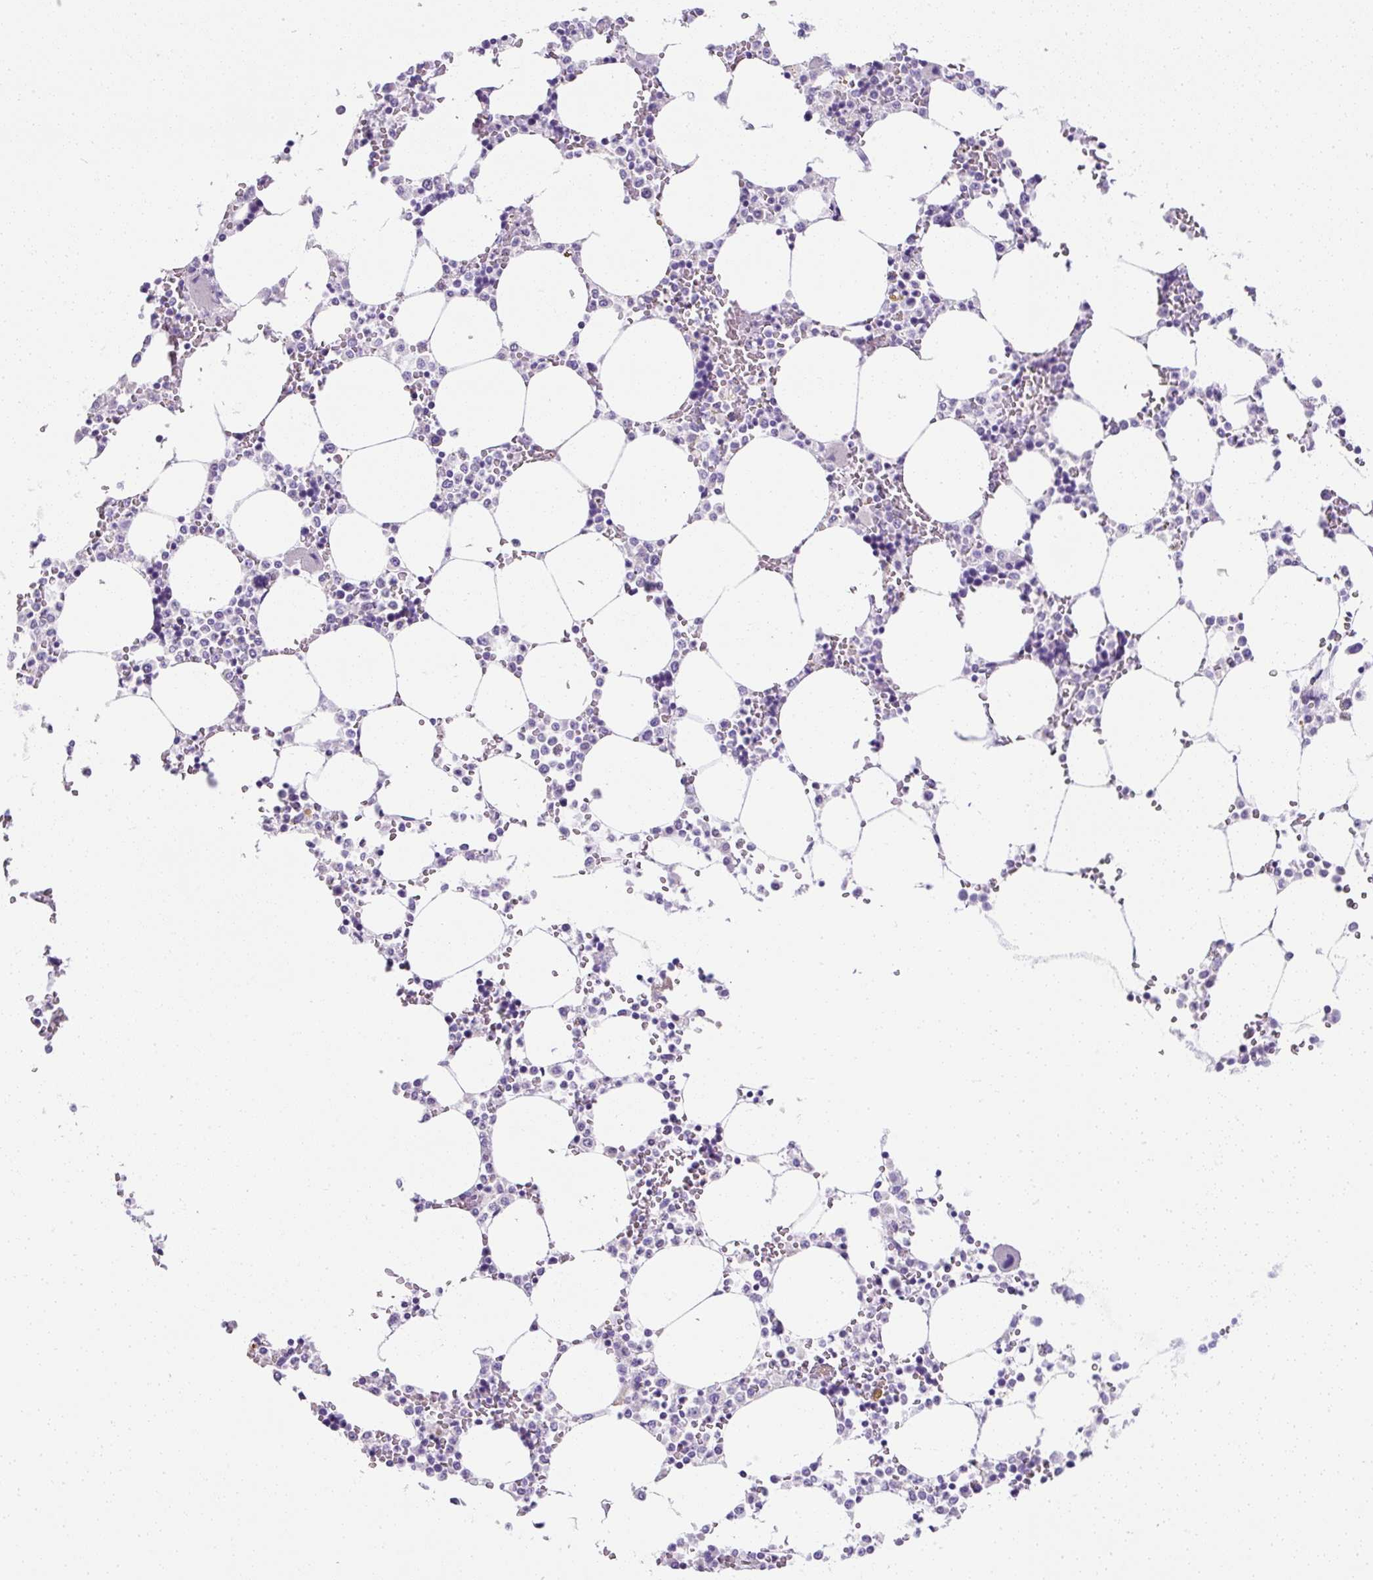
{"staining": {"intensity": "negative", "quantity": "none", "location": "none"}, "tissue": "bone marrow", "cell_type": "Hematopoietic cells", "image_type": "normal", "snomed": [{"axis": "morphology", "description": "Normal tissue, NOS"}, {"axis": "topography", "description": "Bone marrow"}], "caption": "Human bone marrow stained for a protein using immunohistochemistry (IHC) shows no staining in hematopoietic cells.", "gene": "C2CD4C", "patient": {"sex": "male", "age": 64}}